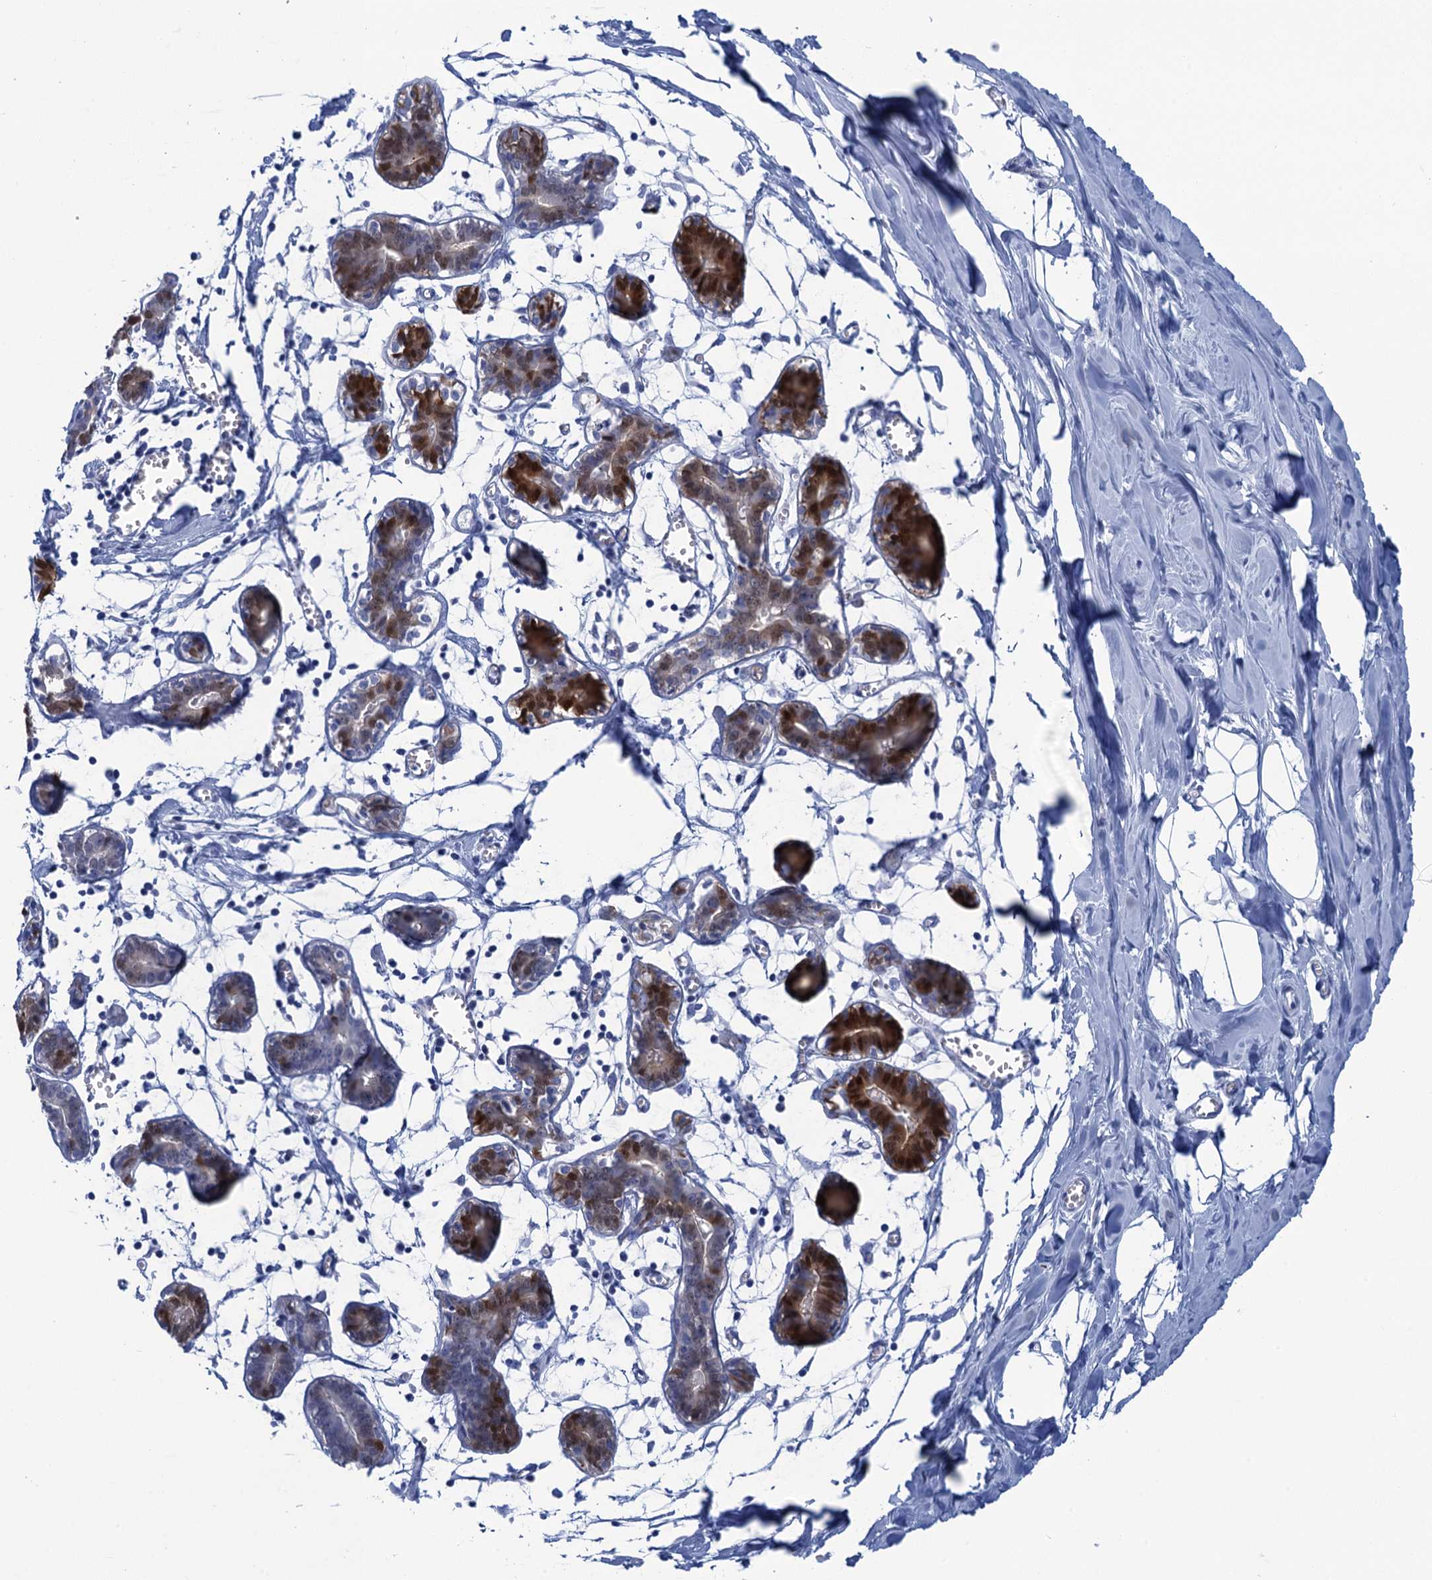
{"staining": {"intensity": "negative", "quantity": "none", "location": "none"}, "tissue": "breast", "cell_type": "Adipocytes", "image_type": "normal", "snomed": [{"axis": "morphology", "description": "Normal tissue, NOS"}, {"axis": "topography", "description": "Breast"}], "caption": "Immunohistochemistry photomicrograph of normal breast stained for a protein (brown), which reveals no positivity in adipocytes.", "gene": "CALML5", "patient": {"sex": "female", "age": 27}}